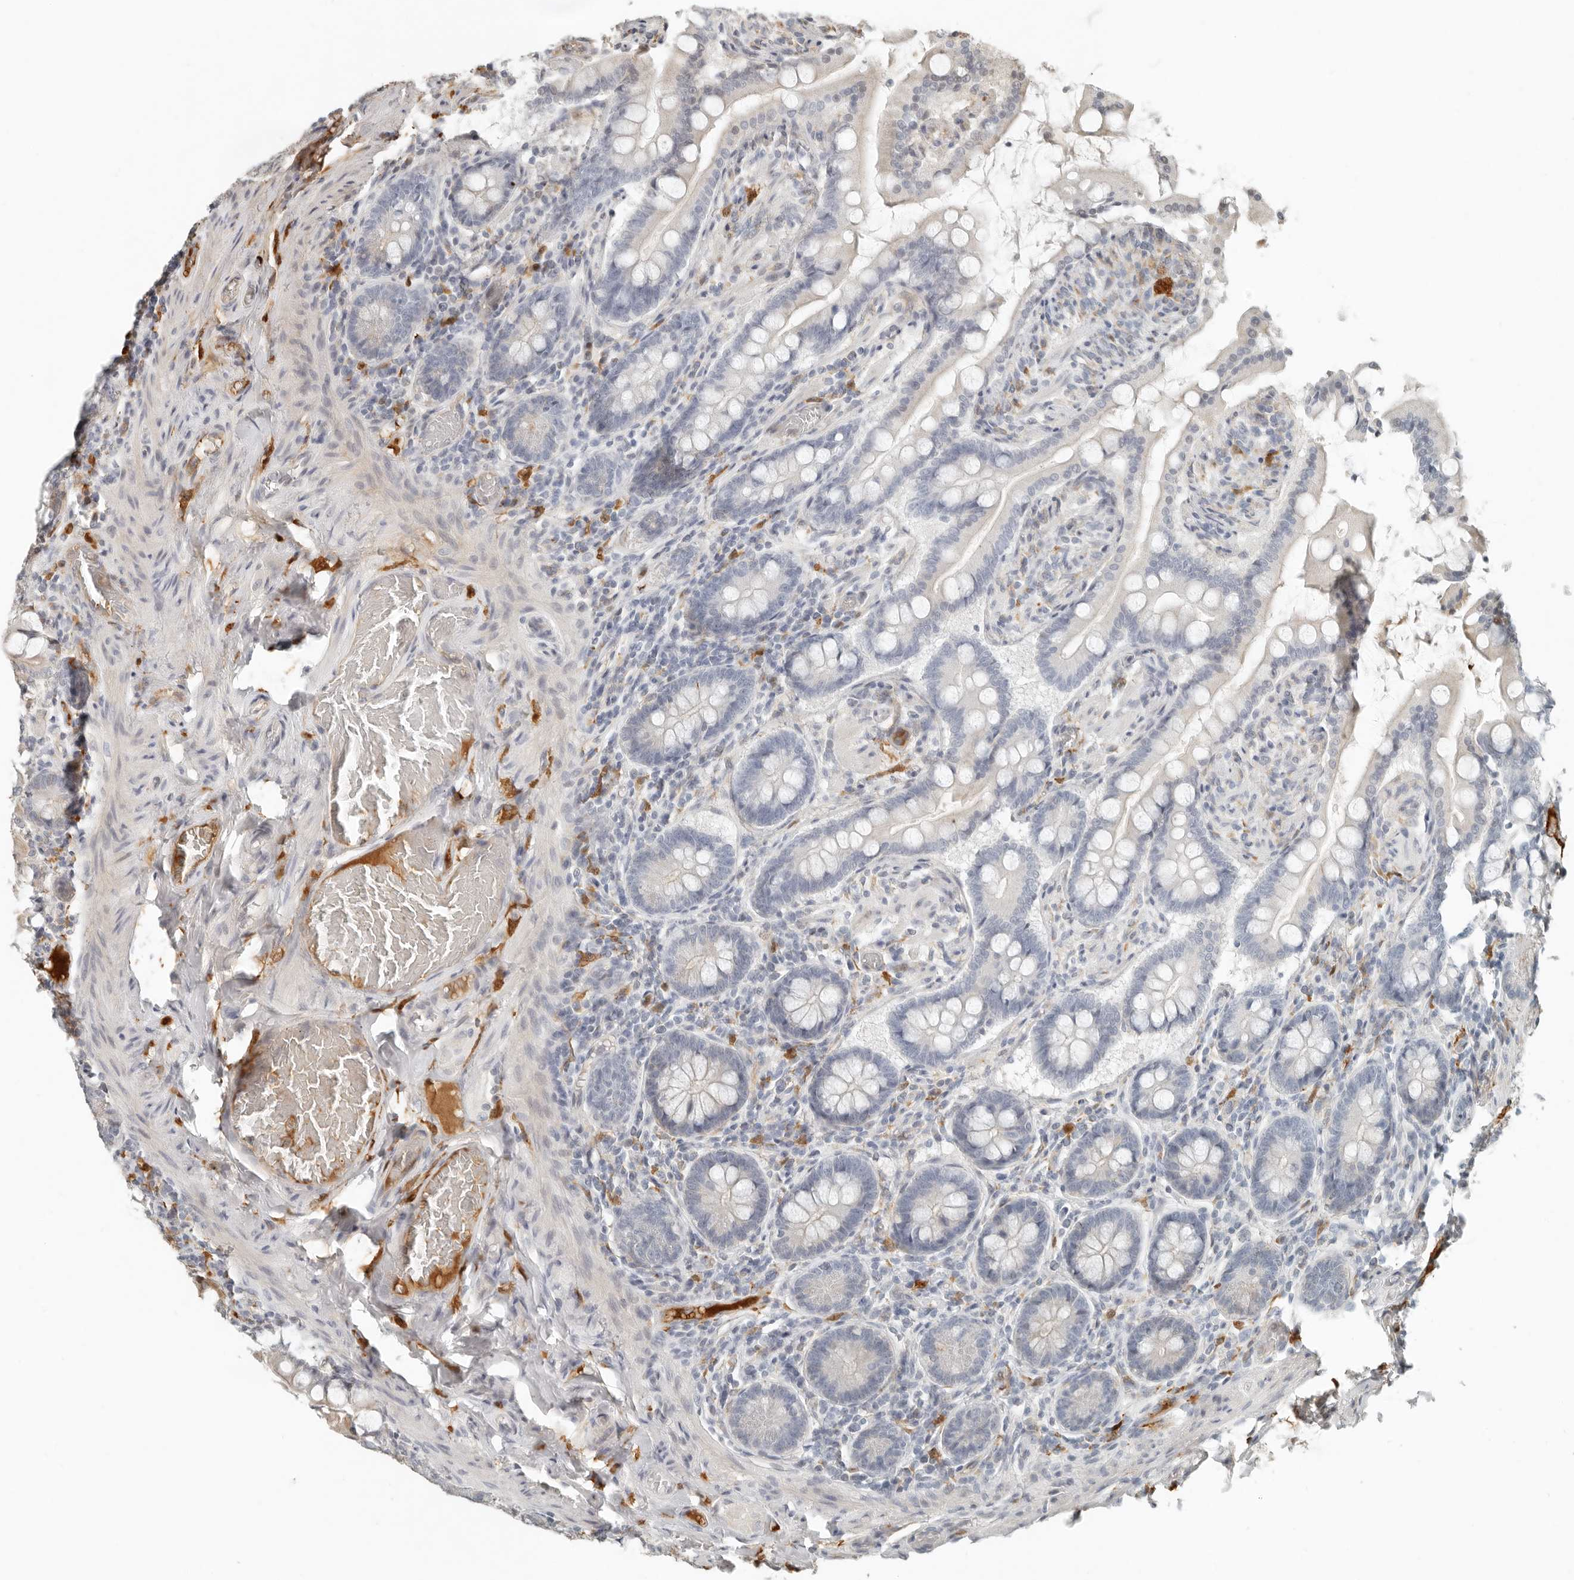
{"staining": {"intensity": "negative", "quantity": "none", "location": "none"}, "tissue": "small intestine", "cell_type": "Glandular cells", "image_type": "normal", "snomed": [{"axis": "morphology", "description": "Normal tissue, NOS"}, {"axis": "topography", "description": "Small intestine"}], "caption": "Small intestine stained for a protein using immunohistochemistry (IHC) demonstrates no staining glandular cells.", "gene": "KLHL38", "patient": {"sex": "male", "age": 41}}